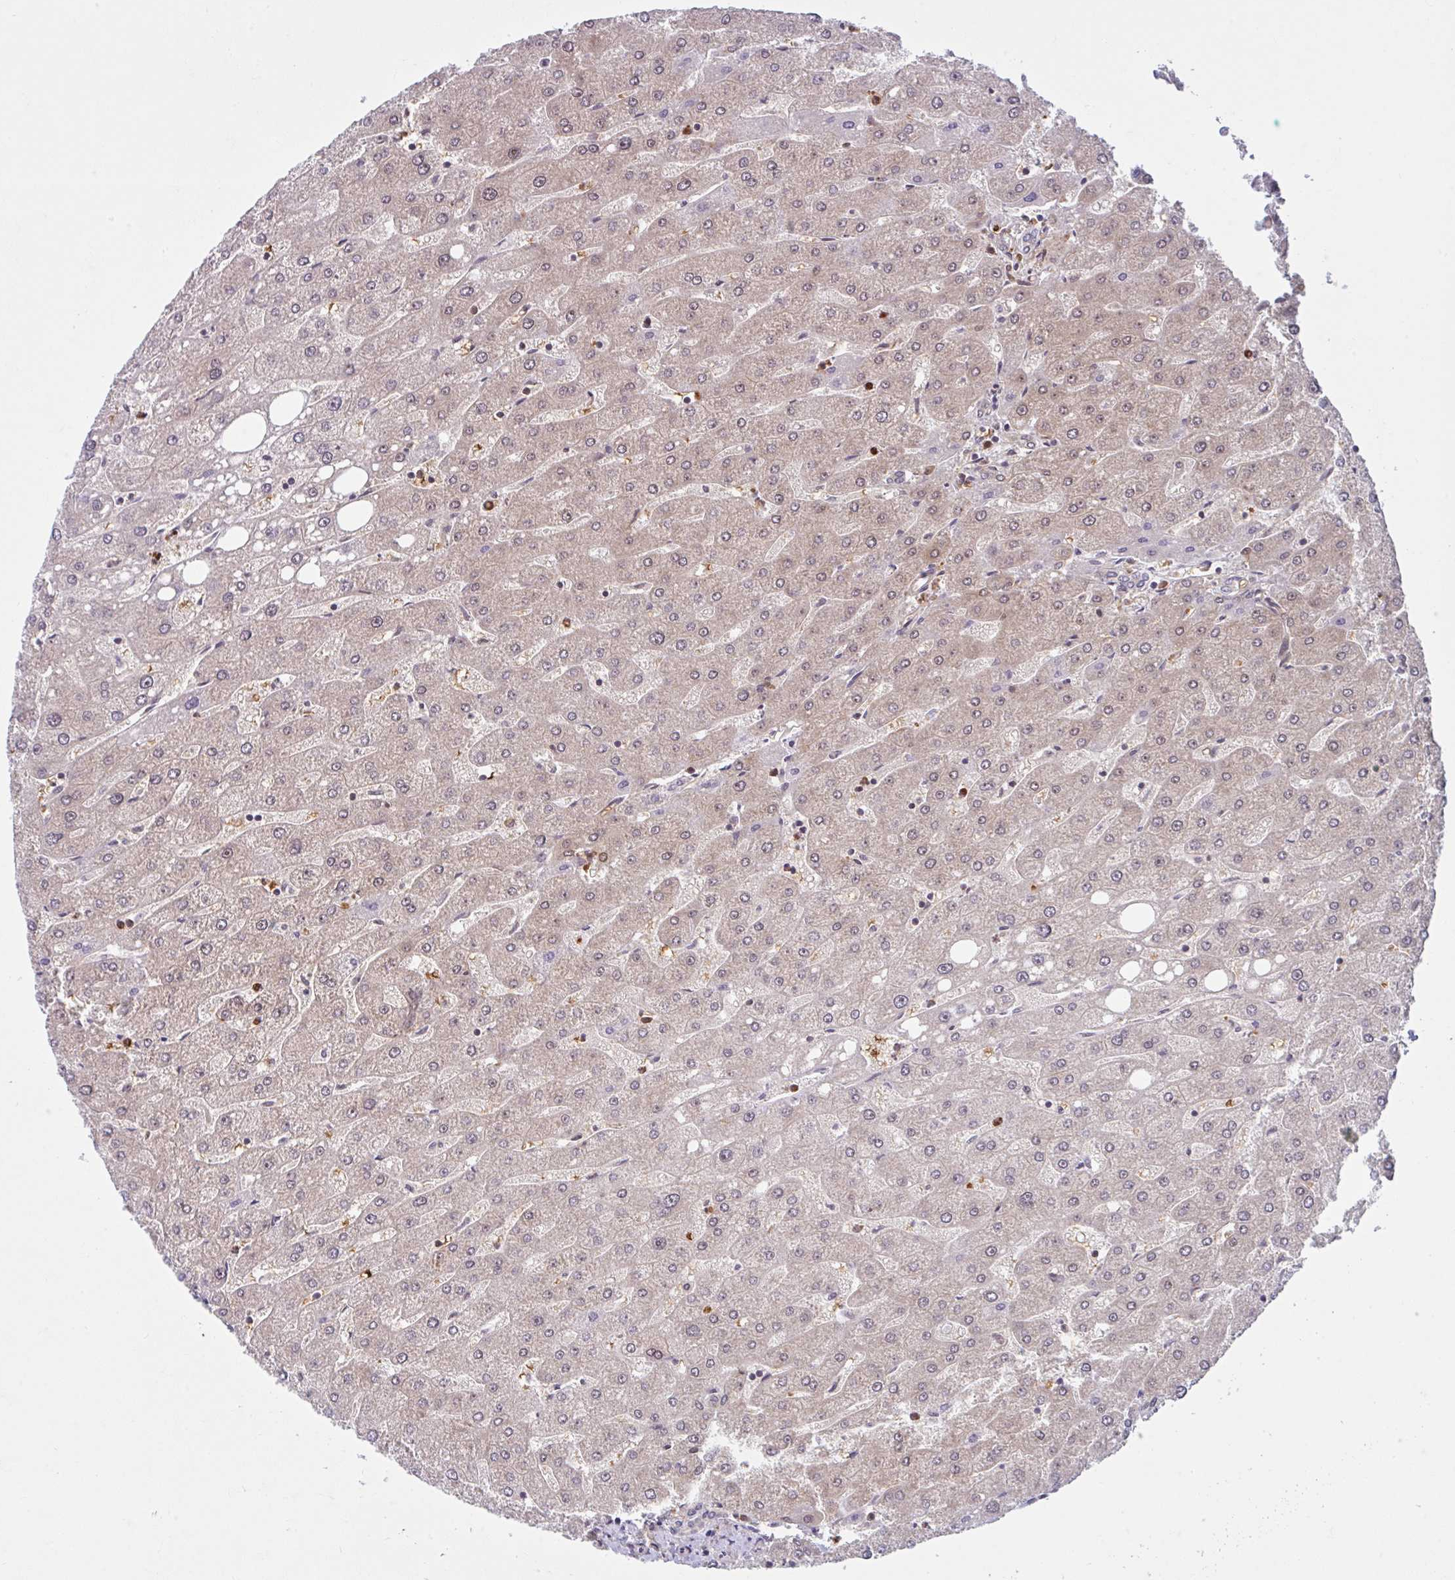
{"staining": {"intensity": "weak", "quantity": "25%-75%", "location": "cytoplasmic/membranous"}, "tissue": "liver", "cell_type": "Cholangiocytes", "image_type": "normal", "snomed": [{"axis": "morphology", "description": "Normal tissue, NOS"}, {"axis": "topography", "description": "Liver"}], "caption": "Weak cytoplasmic/membranous staining is appreciated in about 25%-75% of cholangiocytes in unremarkable liver. (Stains: DAB (3,3'-diaminobenzidine) in brown, nuclei in blue, Microscopy: brightfield microscopy at high magnification).", "gene": "HMBS", "patient": {"sex": "male", "age": 67}}